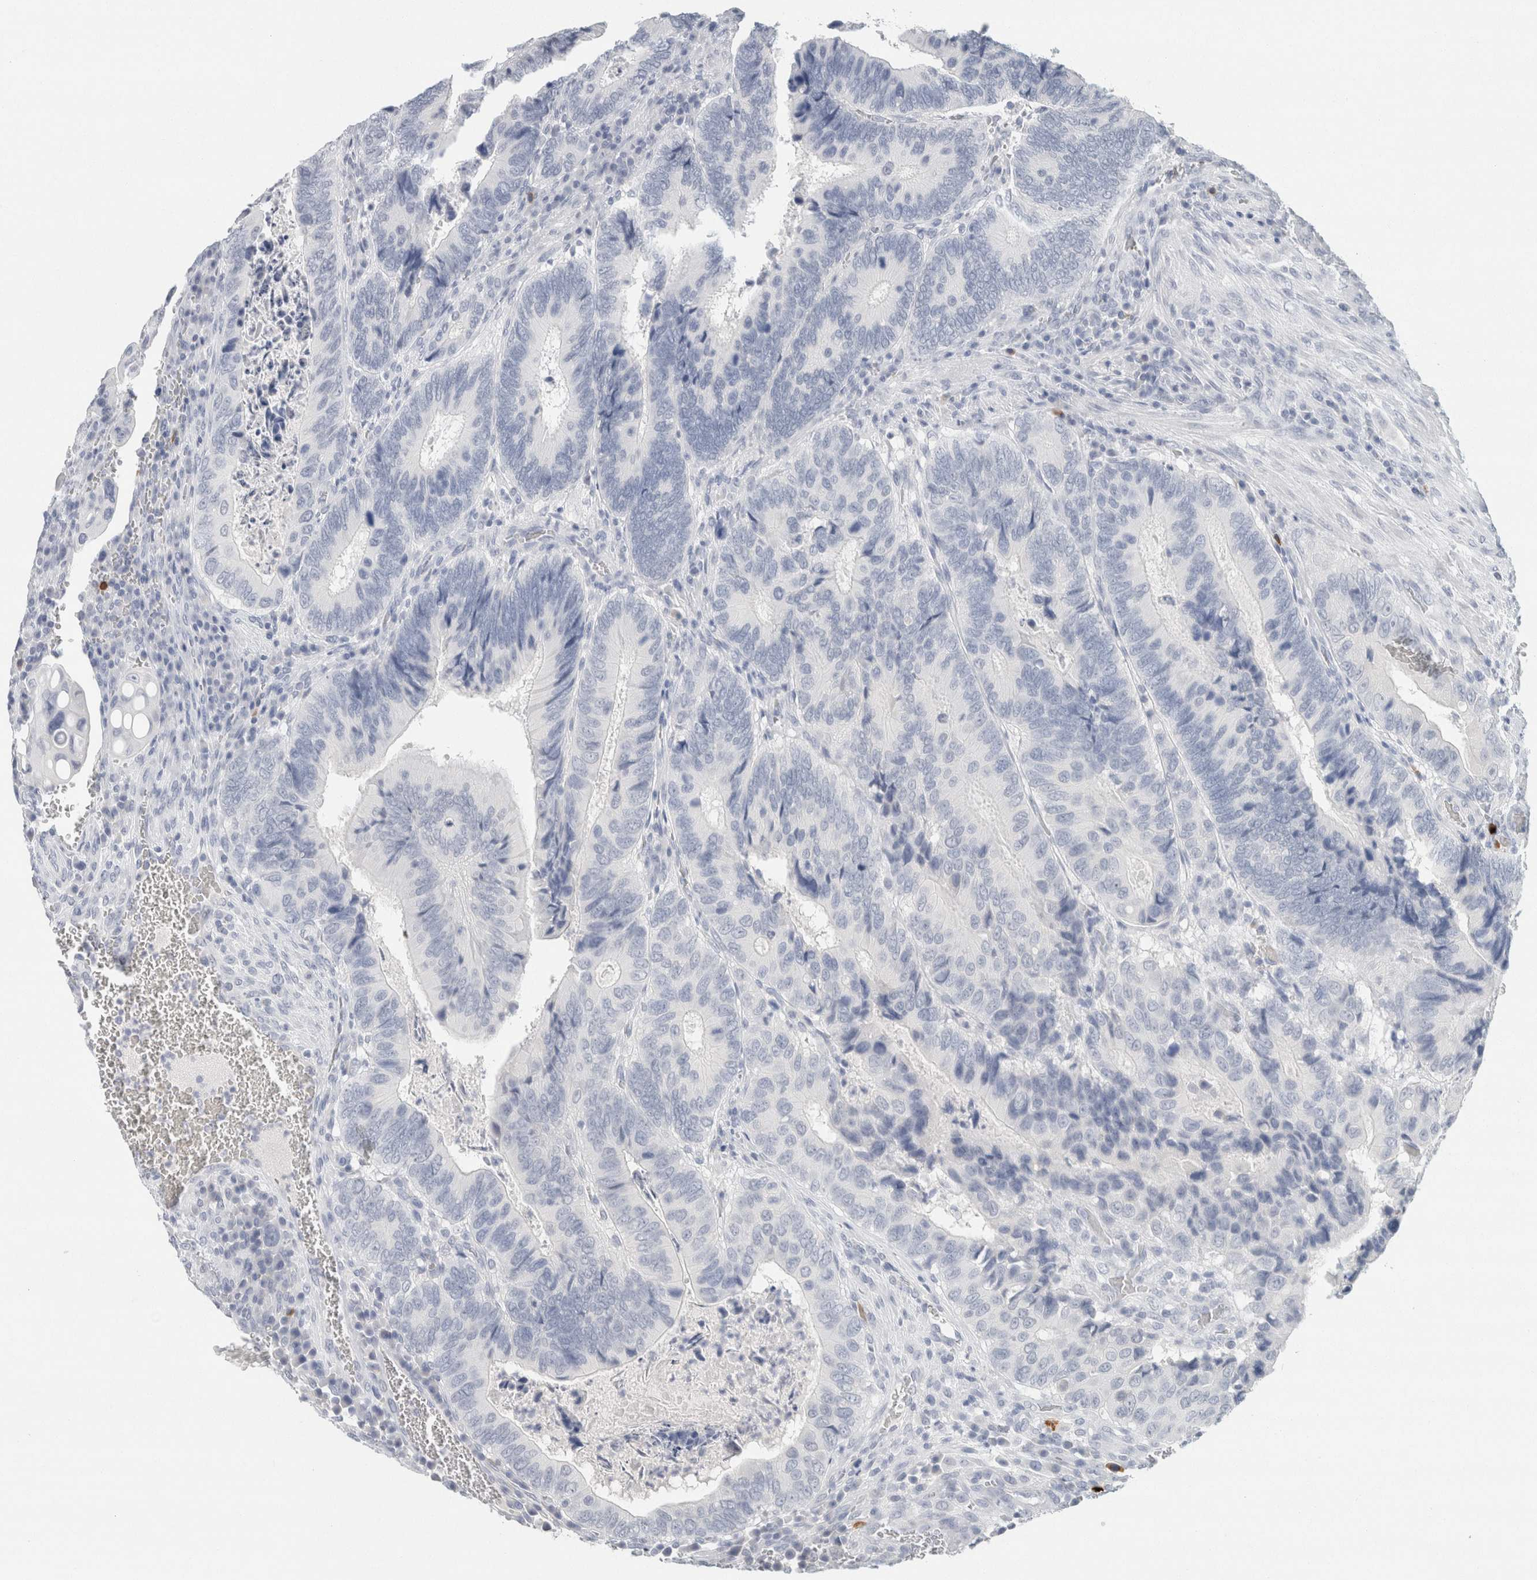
{"staining": {"intensity": "negative", "quantity": "none", "location": "none"}, "tissue": "colorectal cancer", "cell_type": "Tumor cells", "image_type": "cancer", "snomed": [{"axis": "morphology", "description": "Adenocarcinoma, NOS"}, {"axis": "topography", "description": "Colon"}], "caption": "The IHC micrograph has no significant expression in tumor cells of colorectal cancer (adenocarcinoma) tissue. (DAB immunohistochemistry (IHC) with hematoxylin counter stain).", "gene": "IL6", "patient": {"sex": "male", "age": 72}}